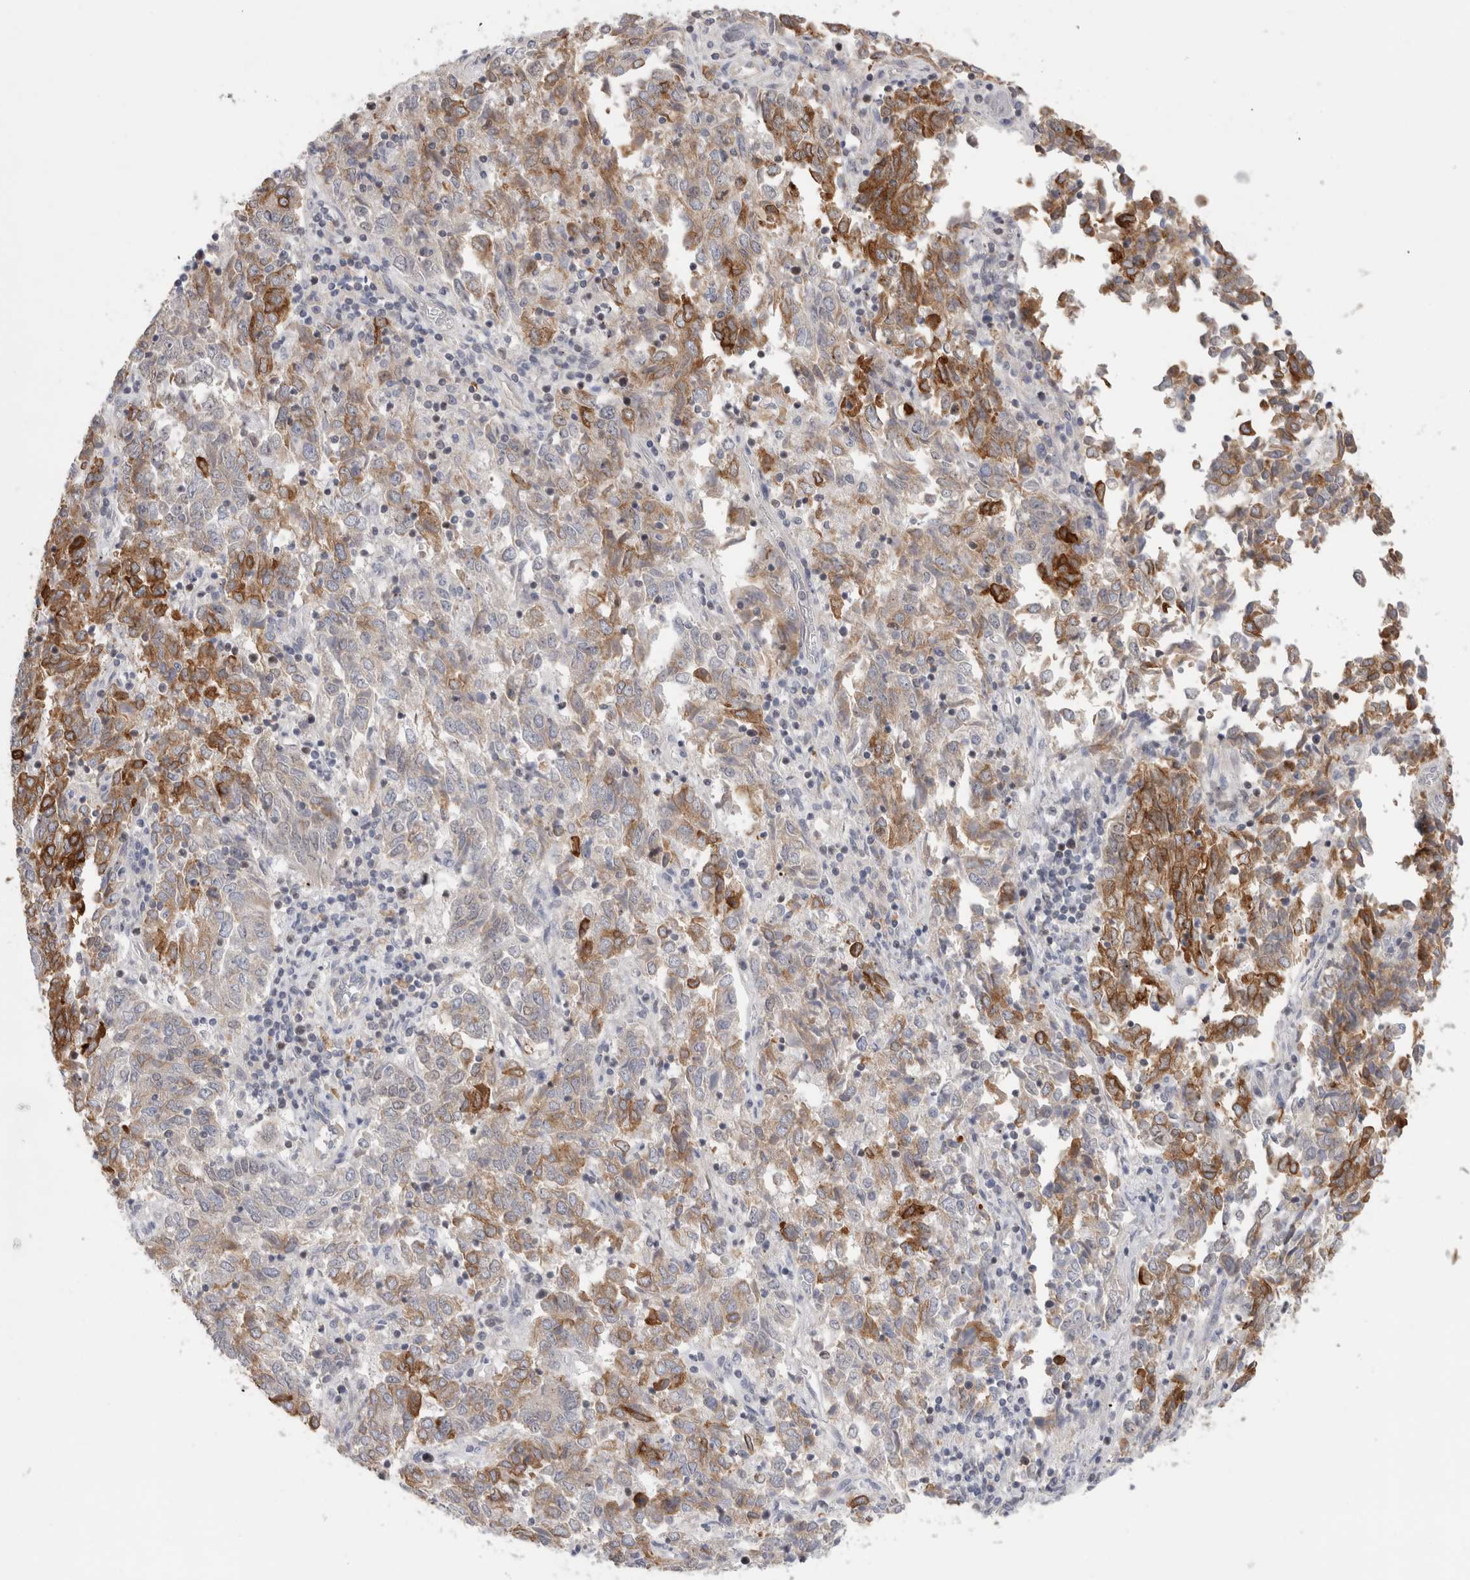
{"staining": {"intensity": "moderate", "quantity": ">75%", "location": "cytoplasmic/membranous"}, "tissue": "endometrial cancer", "cell_type": "Tumor cells", "image_type": "cancer", "snomed": [{"axis": "morphology", "description": "Adenocarcinoma, NOS"}, {"axis": "topography", "description": "Endometrium"}], "caption": "A photomicrograph of endometrial adenocarcinoma stained for a protein exhibits moderate cytoplasmic/membranous brown staining in tumor cells.", "gene": "SYTL5", "patient": {"sex": "female", "age": 80}}